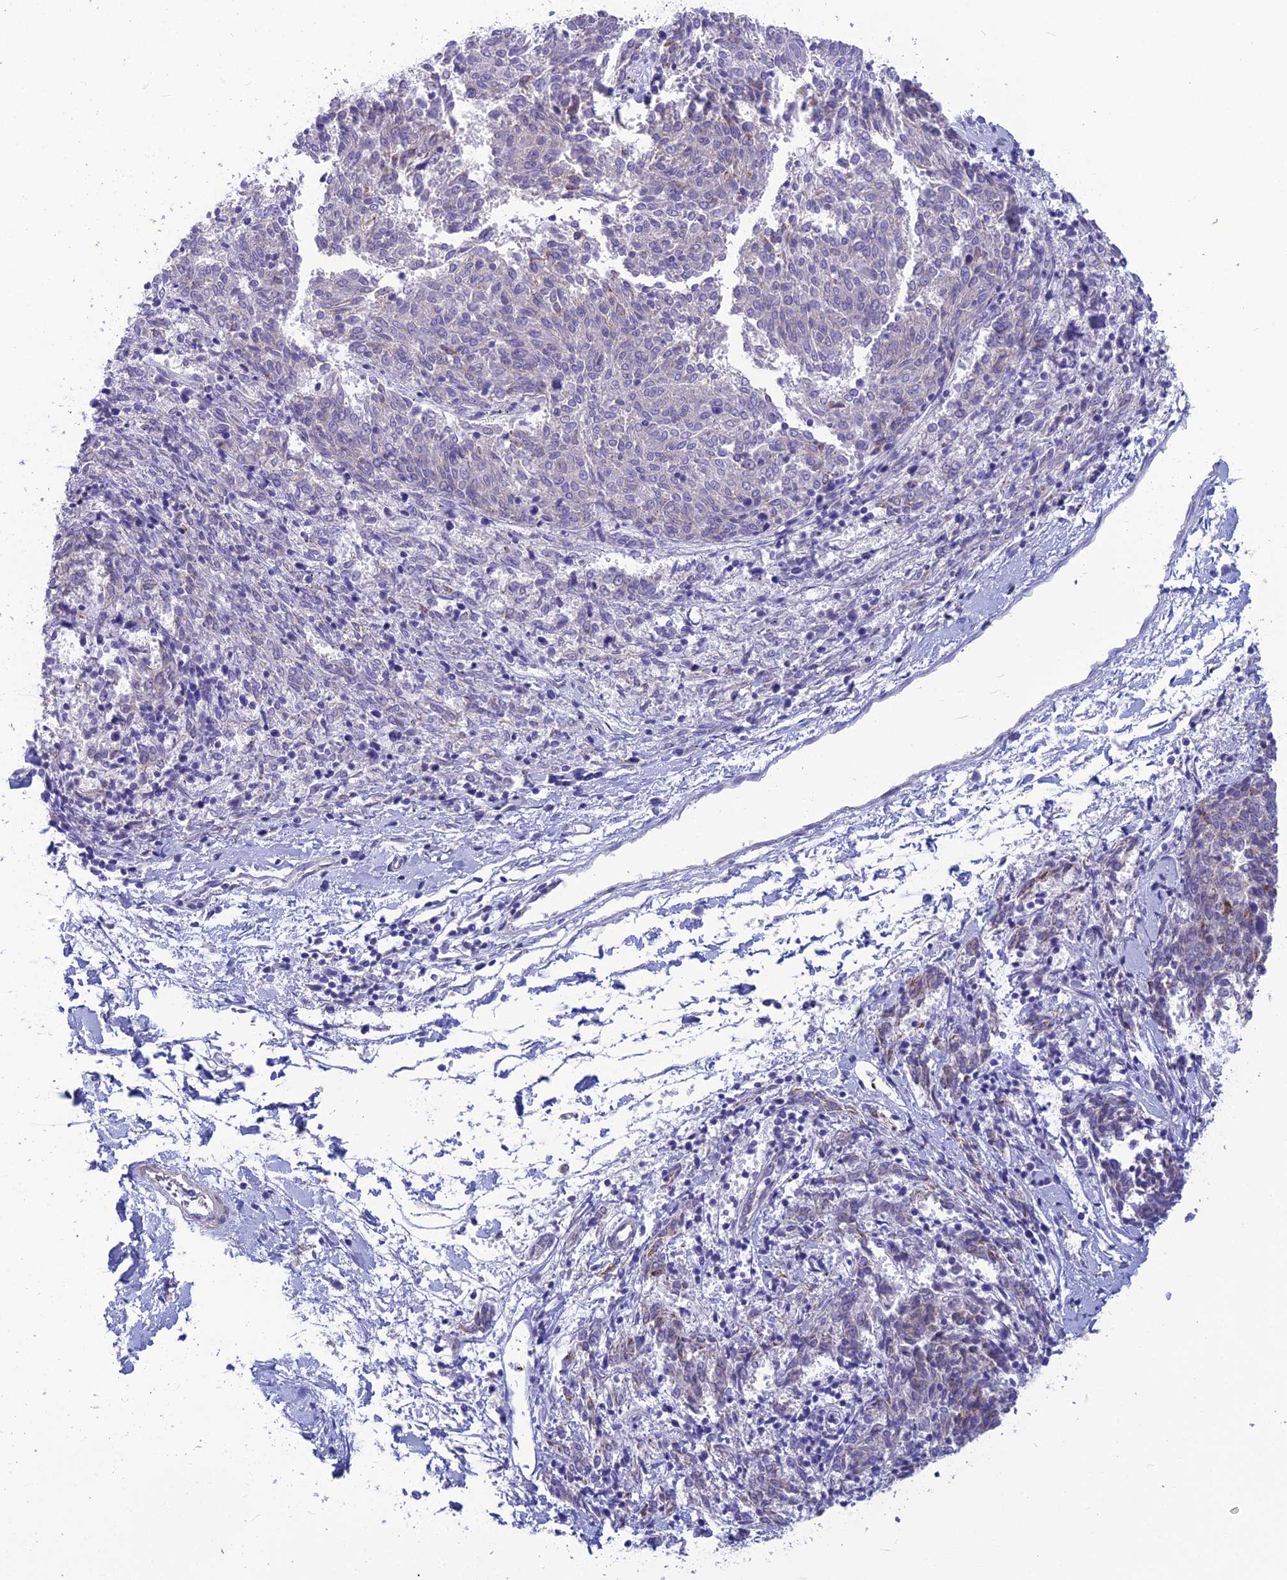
{"staining": {"intensity": "negative", "quantity": "none", "location": "none"}, "tissue": "melanoma", "cell_type": "Tumor cells", "image_type": "cancer", "snomed": [{"axis": "morphology", "description": "Malignant melanoma, NOS"}, {"axis": "topography", "description": "Skin"}], "caption": "Immunohistochemistry (IHC) of human melanoma displays no positivity in tumor cells.", "gene": "POMGNT1", "patient": {"sex": "female", "age": 72}}